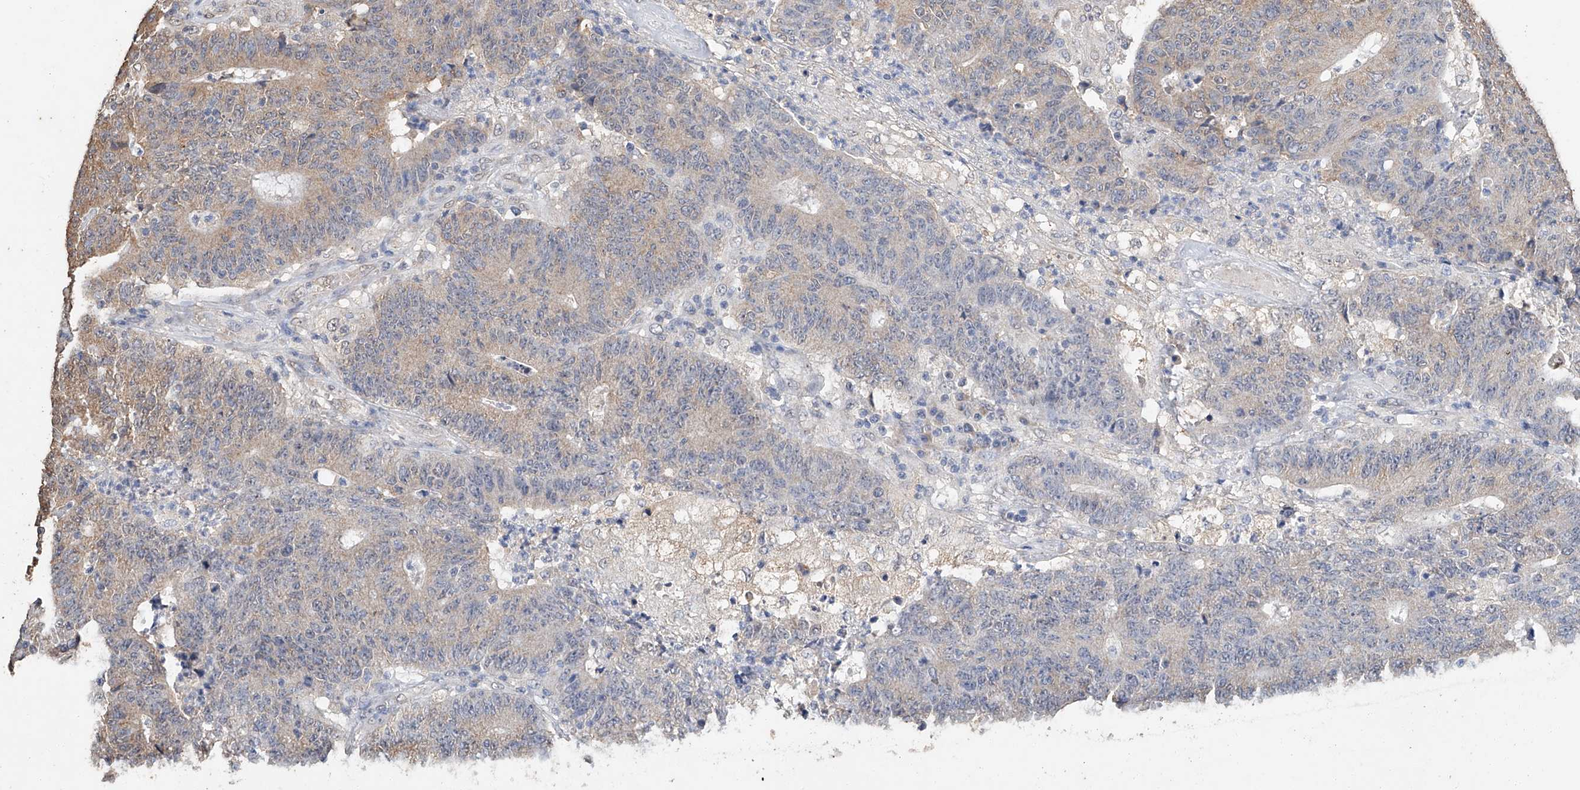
{"staining": {"intensity": "weak", "quantity": ">75%", "location": "cytoplasmic/membranous"}, "tissue": "colorectal cancer", "cell_type": "Tumor cells", "image_type": "cancer", "snomed": [{"axis": "morphology", "description": "Normal tissue, NOS"}, {"axis": "morphology", "description": "Adenocarcinoma, NOS"}, {"axis": "topography", "description": "Colon"}], "caption": "Immunohistochemistry (IHC) staining of colorectal cancer, which reveals low levels of weak cytoplasmic/membranous staining in approximately >75% of tumor cells indicating weak cytoplasmic/membranous protein expression. The staining was performed using DAB (3,3'-diaminobenzidine) (brown) for protein detection and nuclei were counterstained in hematoxylin (blue).", "gene": "CERS4", "patient": {"sex": "female", "age": 75}}